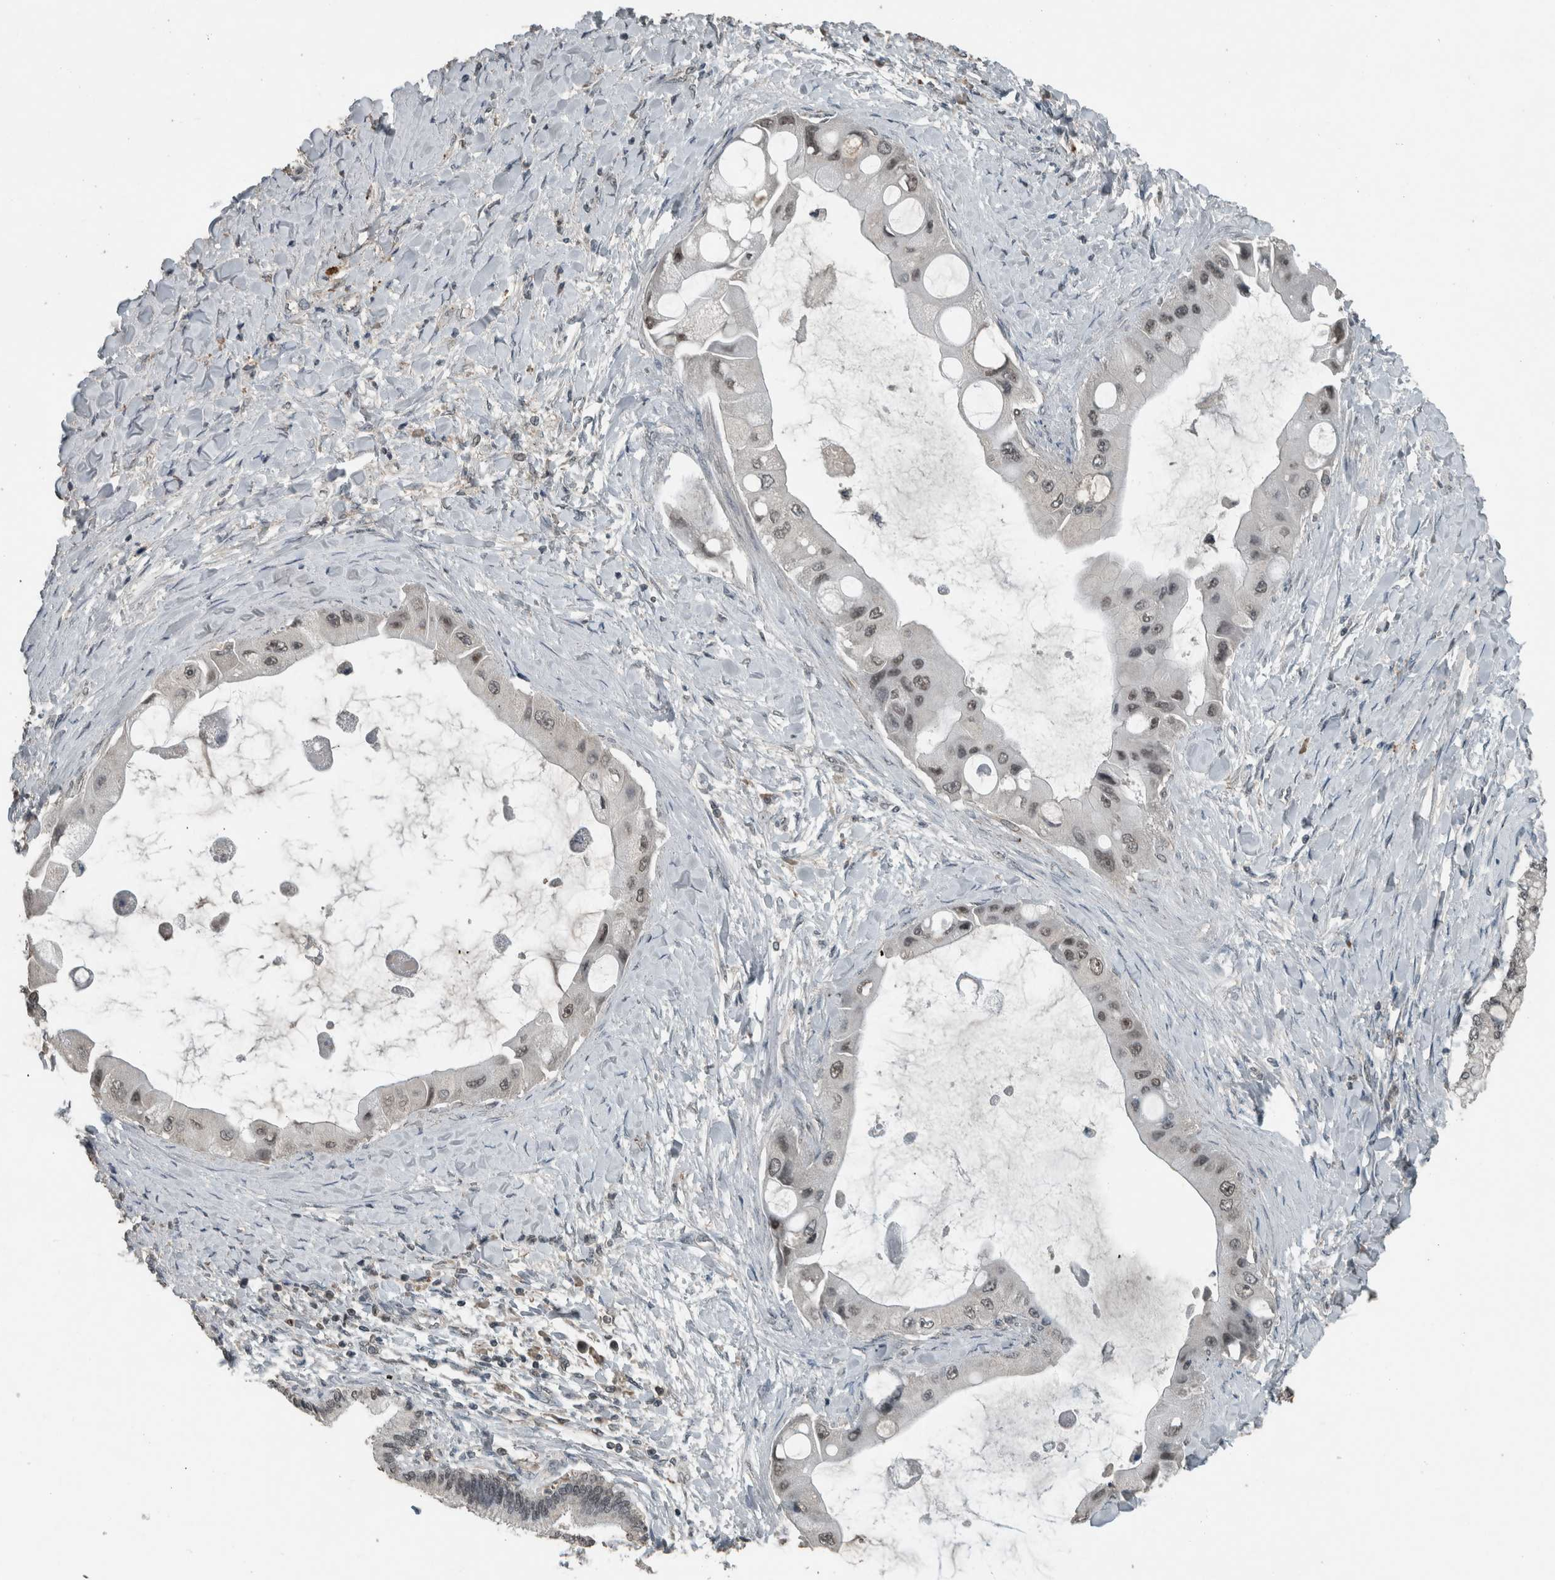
{"staining": {"intensity": "weak", "quantity": ">75%", "location": "nuclear"}, "tissue": "liver cancer", "cell_type": "Tumor cells", "image_type": "cancer", "snomed": [{"axis": "morphology", "description": "Normal tissue, NOS"}, {"axis": "morphology", "description": "Cholangiocarcinoma"}, {"axis": "topography", "description": "Liver"}, {"axis": "topography", "description": "Peripheral nerve tissue"}], "caption": "An image of cholangiocarcinoma (liver) stained for a protein exhibits weak nuclear brown staining in tumor cells.", "gene": "ZNF24", "patient": {"sex": "male", "age": 50}}